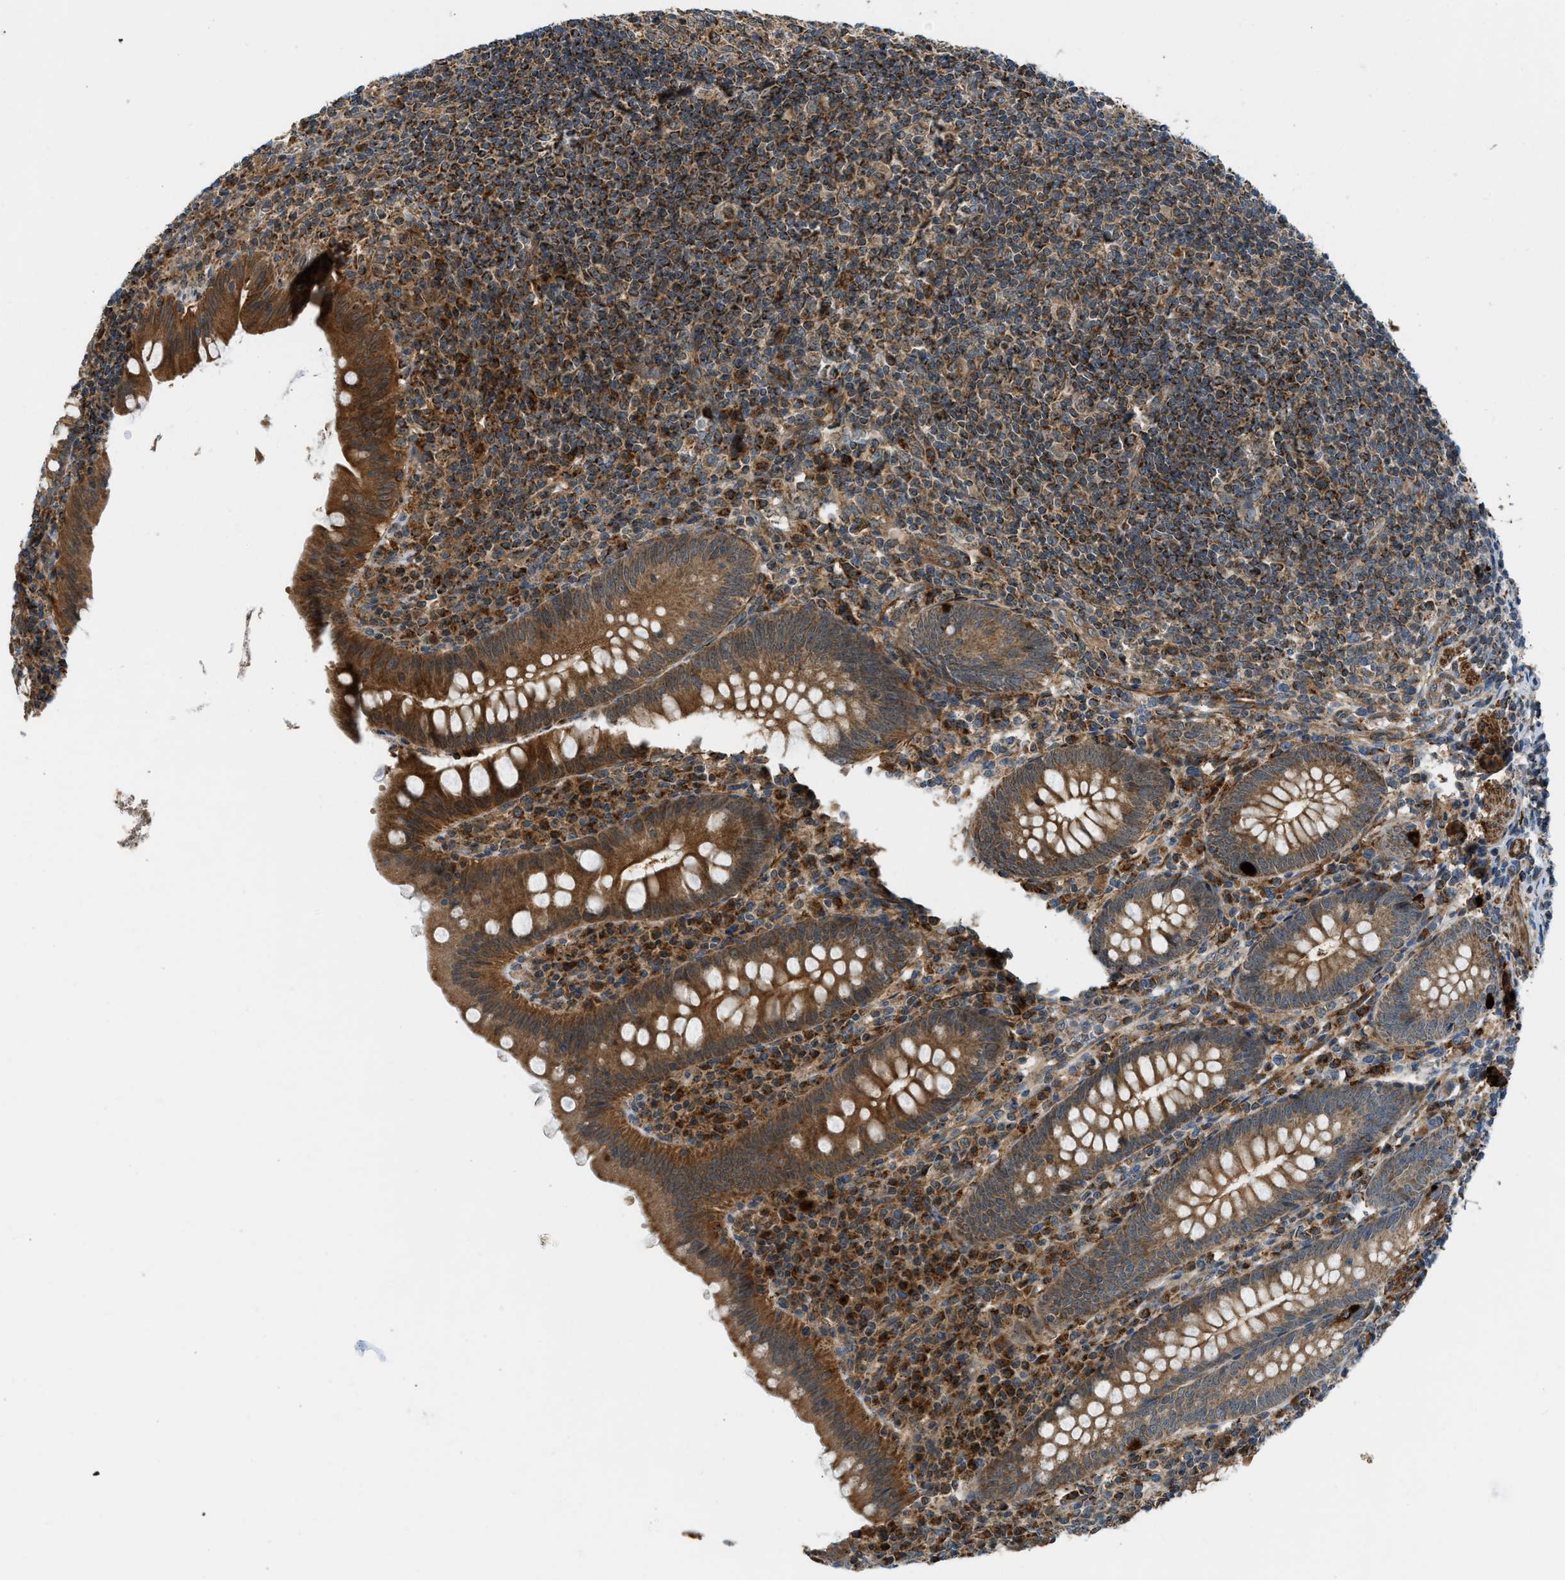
{"staining": {"intensity": "strong", "quantity": ">75%", "location": "cytoplasmic/membranous"}, "tissue": "appendix", "cell_type": "Glandular cells", "image_type": "normal", "snomed": [{"axis": "morphology", "description": "Normal tissue, NOS"}, {"axis": "topography", "description": "Appendix"}], "caption": "A histopathology image showing strong cytoplasmic/membranous expression in about >75% of glandular cells in unremarkable appendix, as visualized by brown immunohistochemical staining.", "gene": "SESN2", "patient": {"sex": "male", "age": 56}}